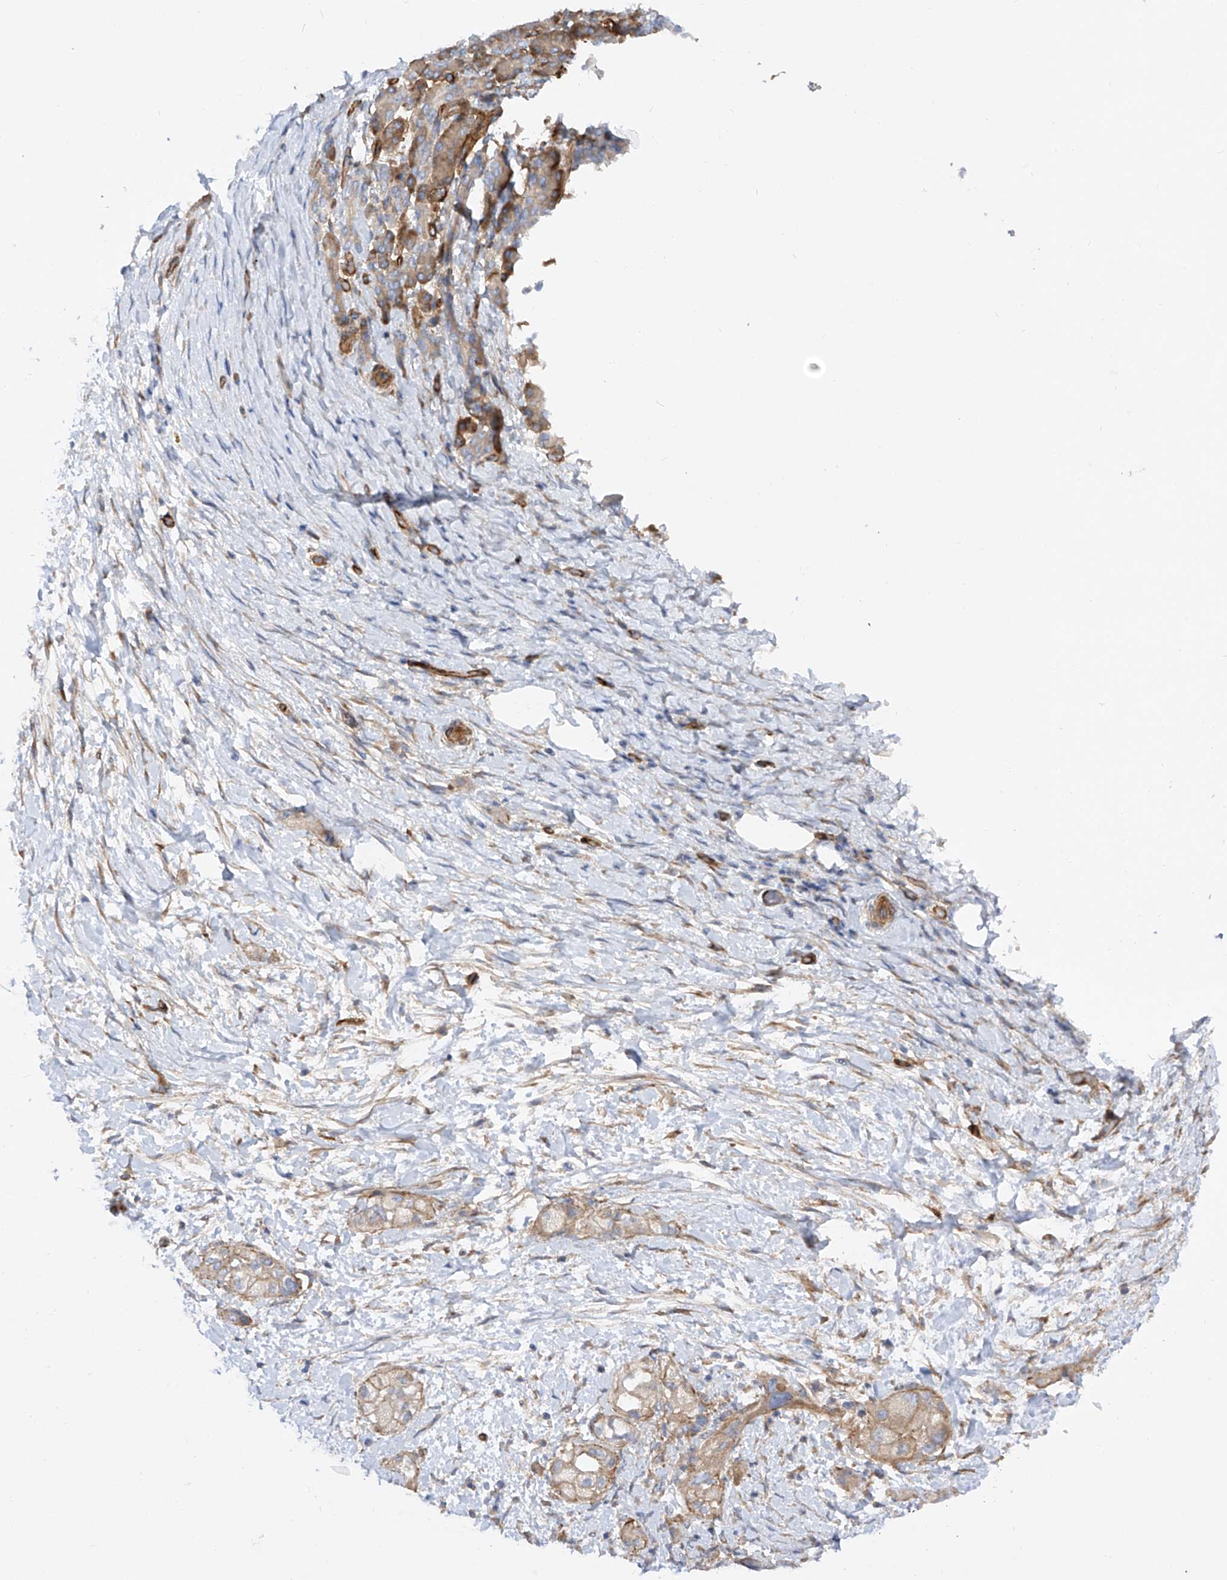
{"staining": {"intensity": "weak", "quantity": "25%-75%", "location": "cytoplasmic/membranous"}, "tissue": "pancreatic cancer", "cell_type": "Tumor cells", "image_type": "cancer", "snomed": [{"axis": "morphology", "description": "Adenocarcinoma, NOS"}, {"axis": "topography", "description": "Pancreas"}], "caption": "This histopathology image displays immunohistochemistry staining of pancreatic adenocarcinoma, with low weak cytoplasmic/membranous positivity in about 25%-75% of tumor cells.", "gene": "LCA5", "patient": {"sex": "male", "age": 58}}